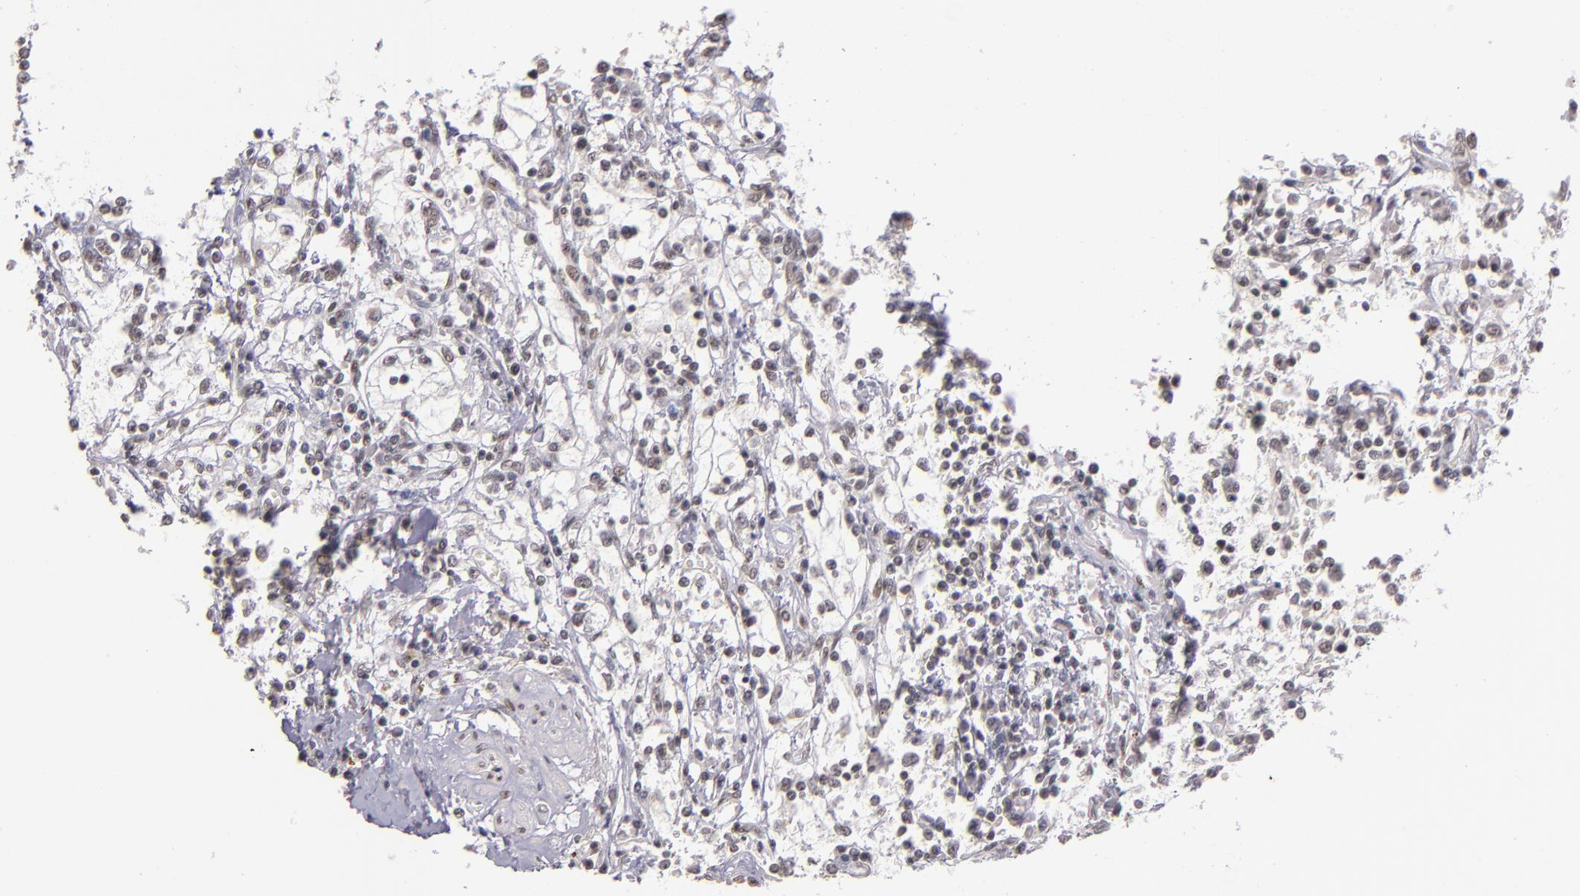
{"staining": {"intensity": "weak", "quantity": ">75%", "location": "nuclear"}, "tissue": "renal cancer", "cell_type": "Tumor cells", "image_type": "cancer", "snomed": [{"axis": "morphology", "description": "Adenocarcinoma, NOS"}, {"axis": "topography", "description": "Kidney"}], "caption": "An image of renal adenocarcinoma stained for a protein exhibits weak nuclear brown staining in tumor cells. Using DAB (brown) and hematoxylin (blue) stains, captured at high magnification using brightfield microscopy.", "gene": "ZNF148", "patient": {"sex": "male", "age": 82}}